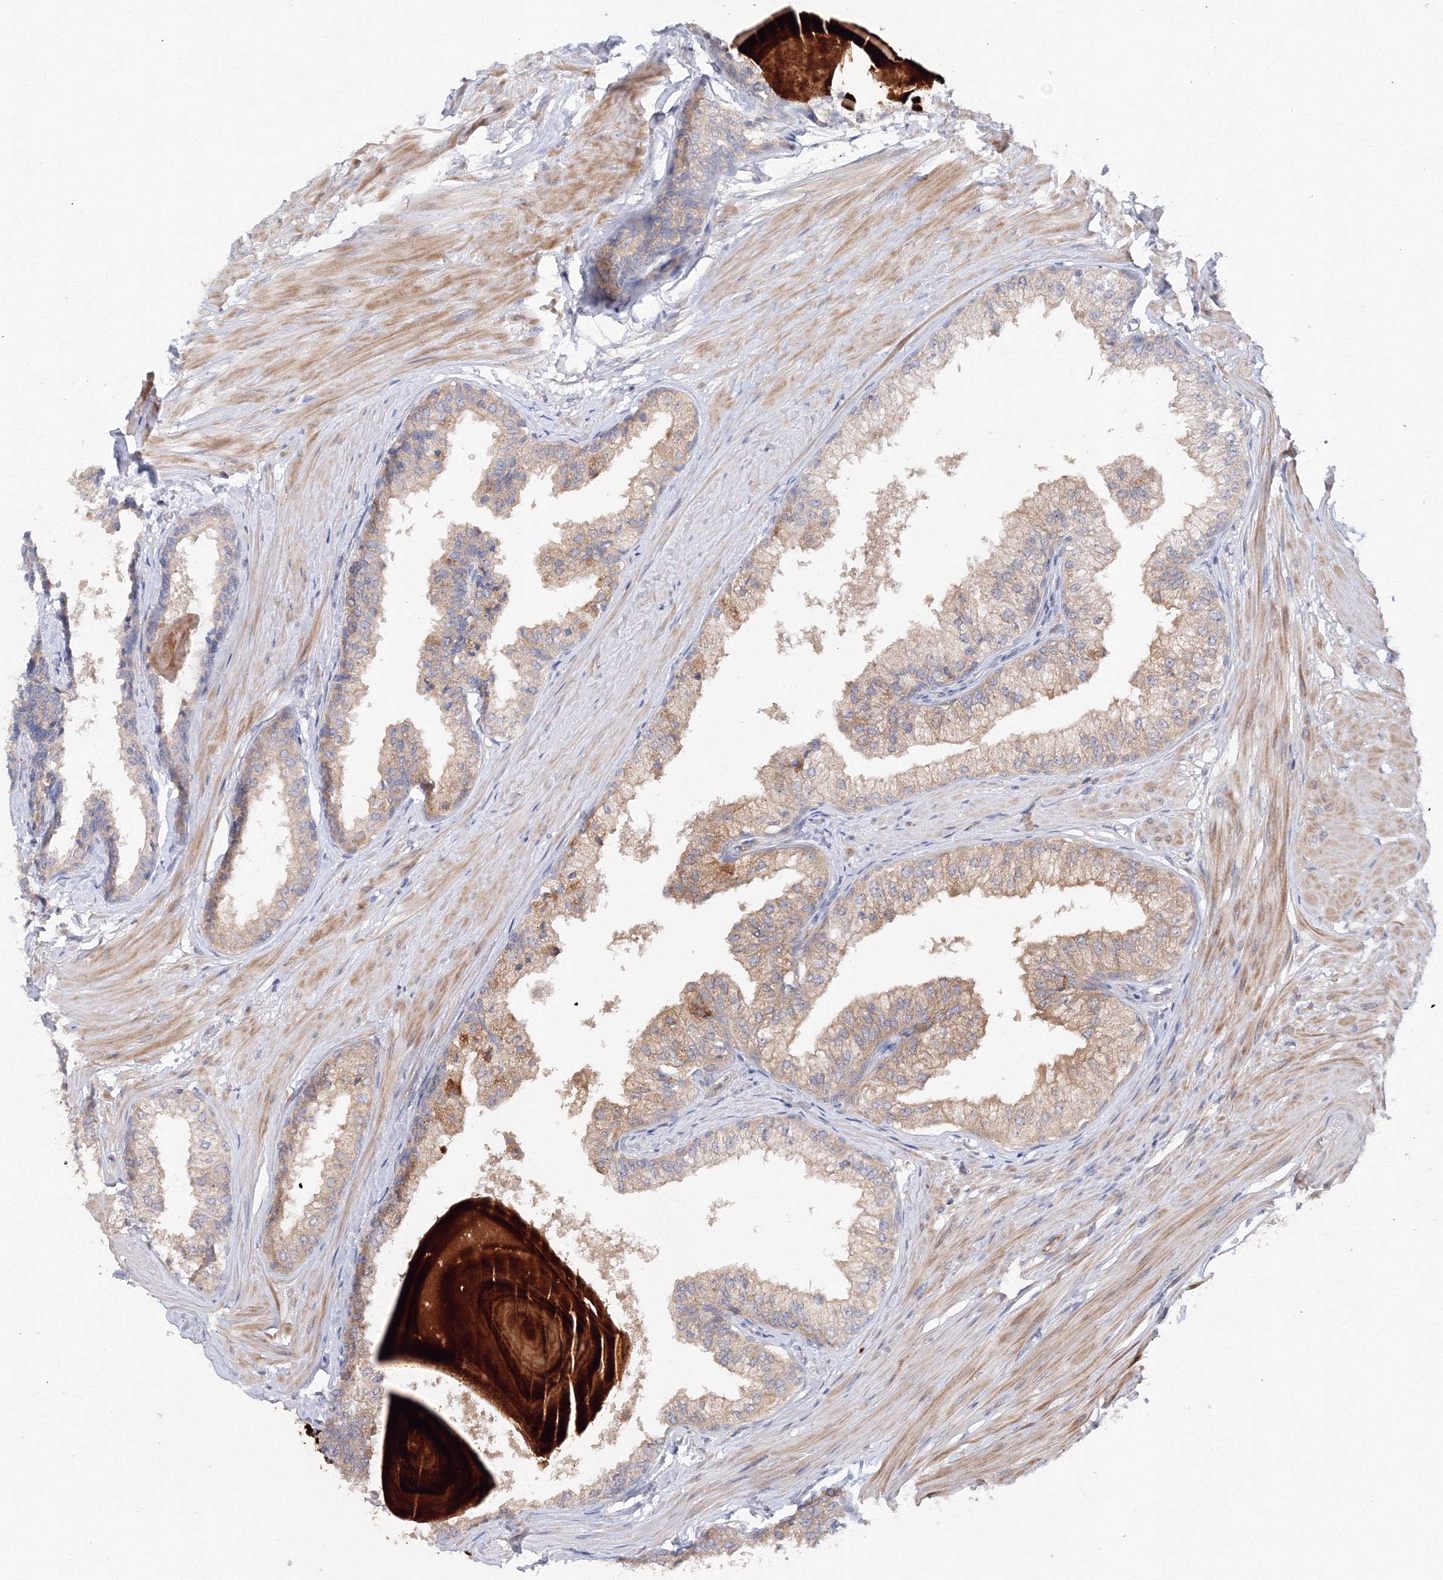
{"staining": {"intensity": "strong", "quantity": "25%-75%", "location": "cytoplasmic/membranous"}, "tissue": "prostate", "cell_type": "Glandular cells", "image_type": "normal", "snomed": [{"axis": "morphology", "description": "Normal tissue, NOS"}, {"axis": "topography", "description": "Prostate"}], "caption": "Immunohistochemical staining of unremarkable prostate exhibits 25%-75% levels of strong cytoplasmic/membranous protein staining in approximately 25%-75% of glandular cells. The staining is performed using DAB brown chromogen to label protein expression. The nuclei are counter-stained blue using hematoxylin.", "gene": "DIS3L2", "patient": {"sex": "male", "age": 48}}